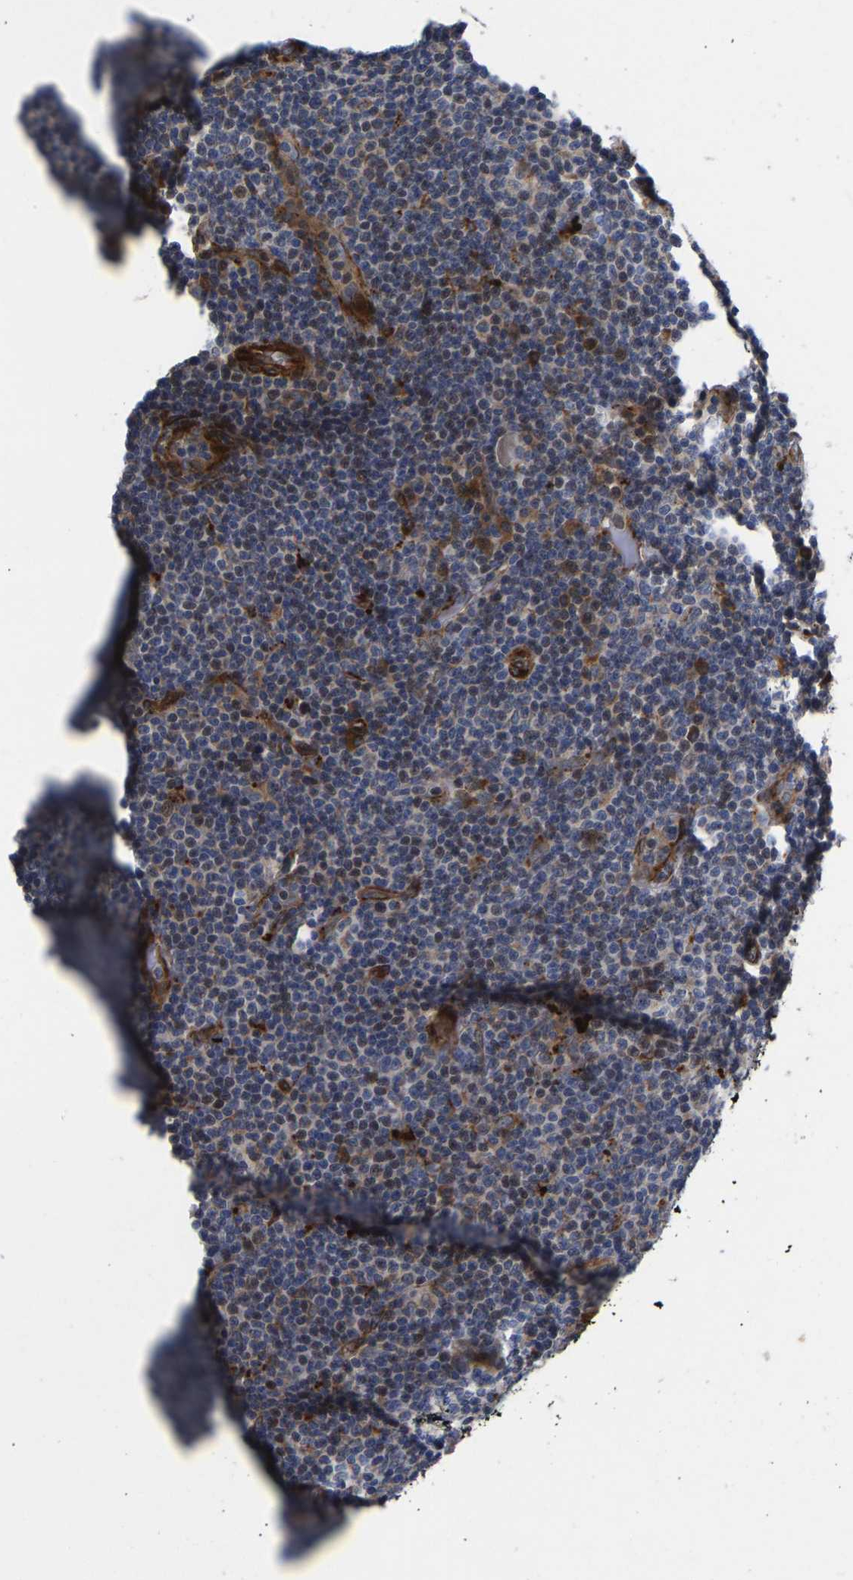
{"staining": {"intensity": "moderate", "quantity": "<25%", "location": "cytoplasmic/membranous,nuclear"}, "tissue": "lymphoma", "cell_type": "Tumor cells", "image_type": "cancer", "snomed": [{"axis": "morphology", "description": "Malignant lymphoma, non-Hodgkin's type, Low grade"}, {"axis": "topography", "description": "Lymph node"}], "caption": "Approximately <25% of tumor cells in human lymphoma show moderate cytoplasmic/membranous and nuclear protein expression as visualized by brown immunohistochemical staining.", "gene": "TMEM38B", "patient": {"sex": "male", "age": 83}}